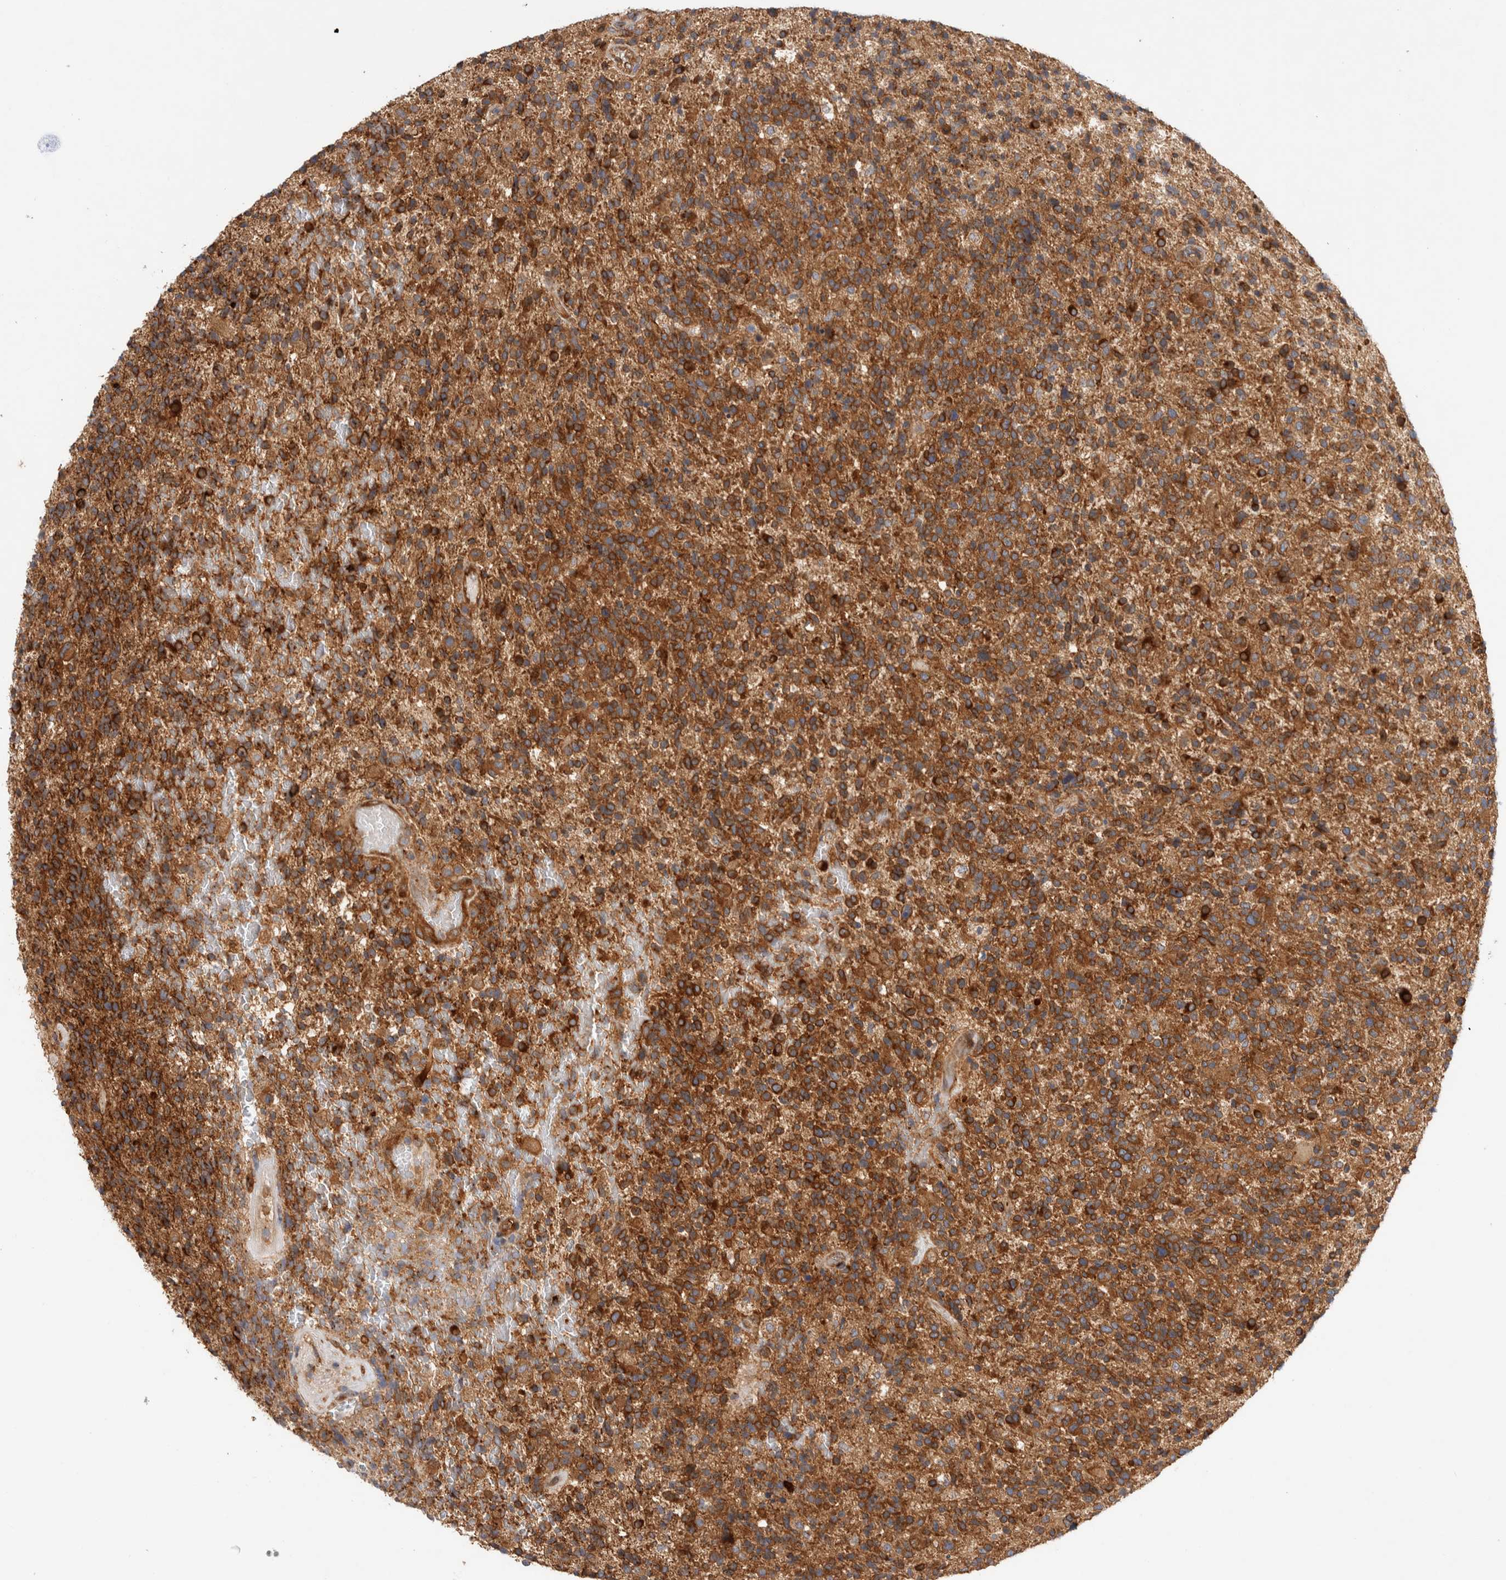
{"staining": {"intensity": "strong", "quantity": ">75%", "location": "cytoplasmic/membranous"}, "tissue": "glioma", "cell_type": "Tumor cells", "image_type": "cancer", "snomed": [{"axis": "morphology", "description": "Glioma, malignant, High grade"}, {"axis": "topography", "description": "Brain"}], "caption": "About >75% of tumor cells in malignant high-grade glioma show strong cytoplasmic/membranous protein positivity as visualized by brown immunohistochemical staining.", "gene": "GPR150", "patient": {"sex": "male", "age": 72}}